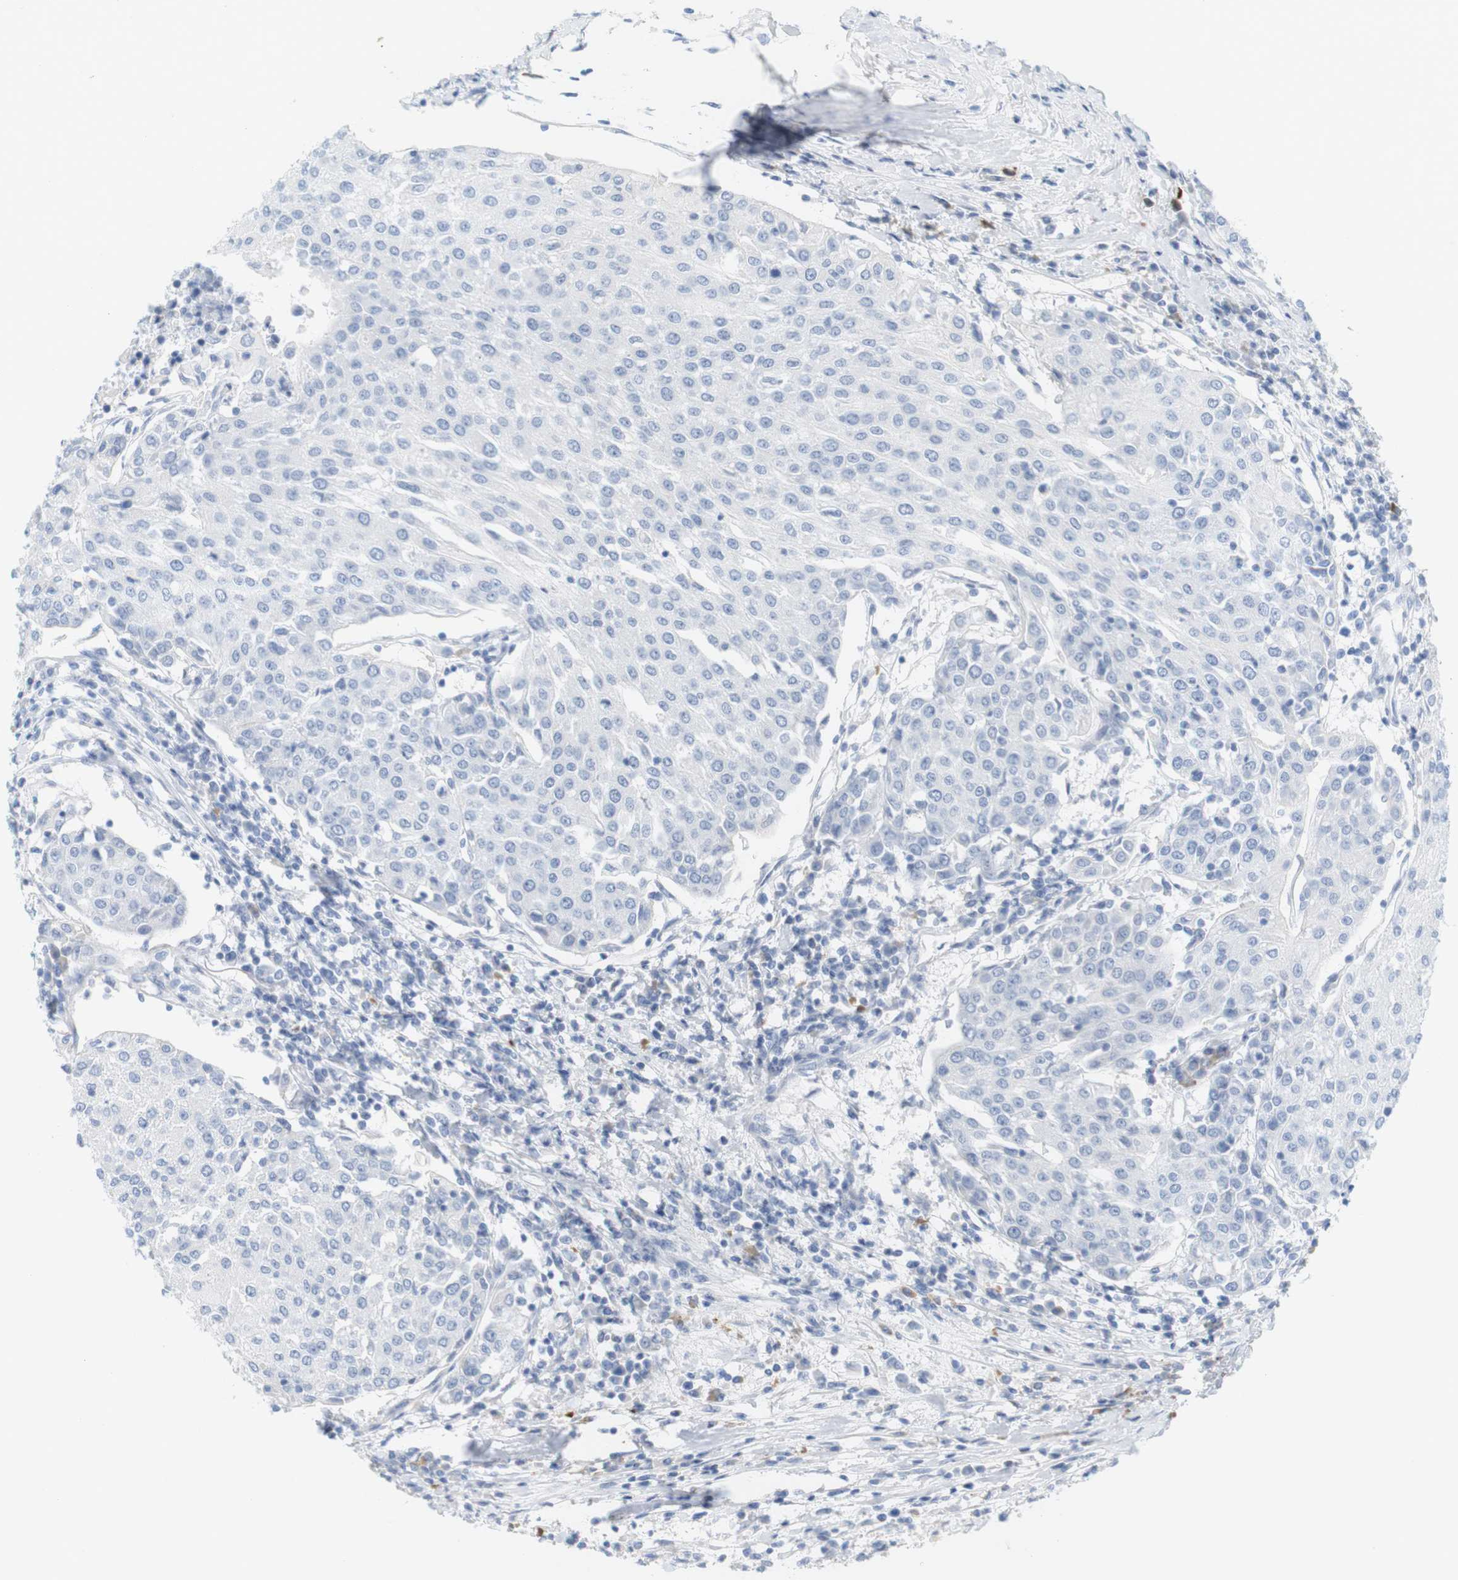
{"staining": {"intensity": "negative", "quantity": "none", "location": "none"}, "tissue": "urothelial cancer", "cell_type": "Tumor cells", "image_type": "cancer", "snomed": [{"axis": "morphology", "description": "Urothelial carcinoma, High grade"}, {"axis": "topography", "description": "Urinary bladder"}], "caption": "High power microscopy micrograph of an IHC photomicrograph of urothelial cancer, revealing no significant expression in tumor cells. (DAB (3,3'-diaminobenzidine) IHC, high magnification).", "gene": "RGS9", "patient": {"sex": "female", "age": 85}}